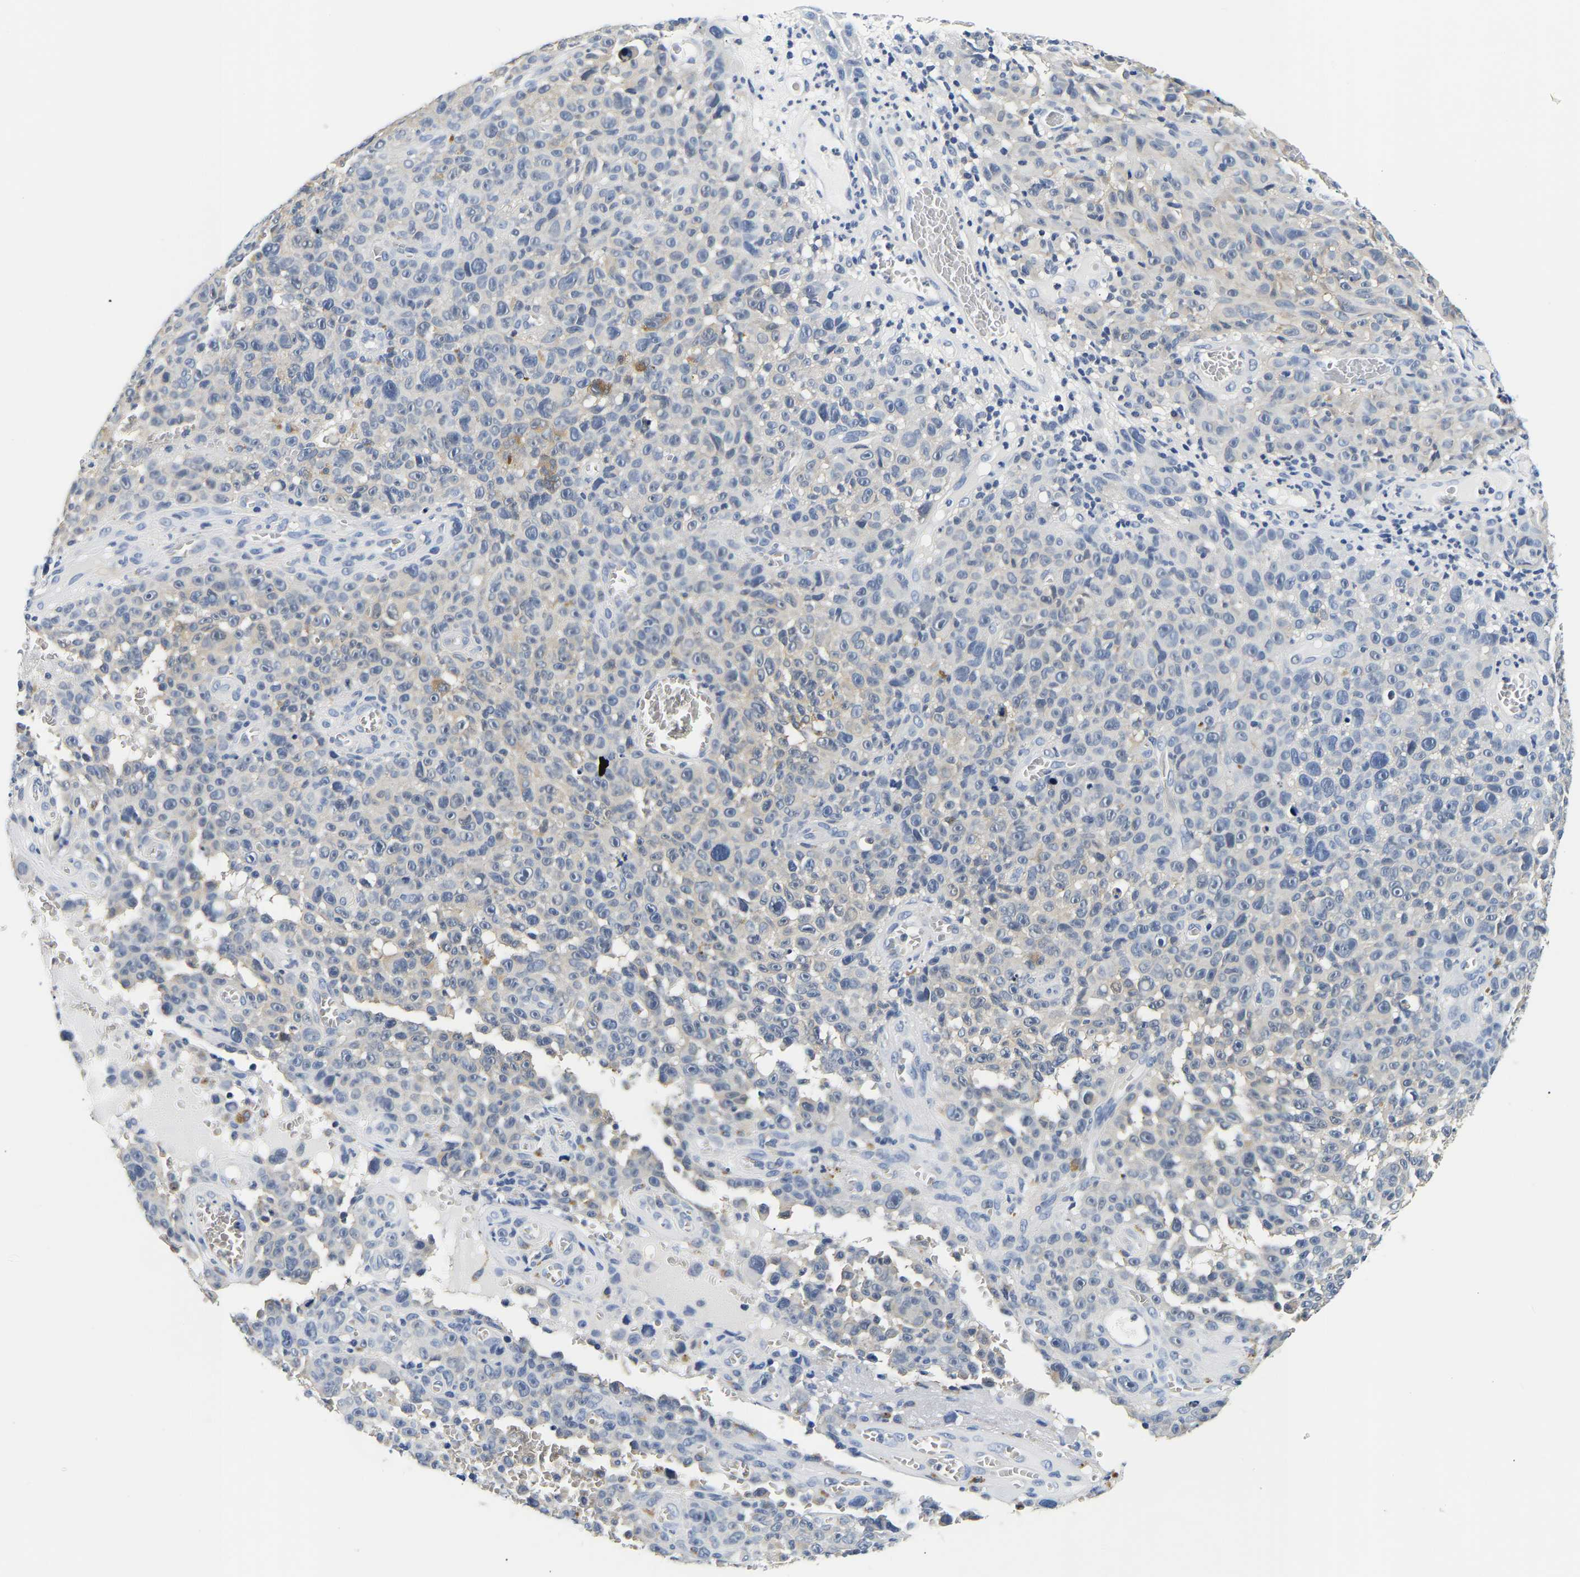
{"staining": {"intensity": "negative", "quantity": "none", "location": "none"}, "tissue": "melanoma", "cell_type": "Tumor cells", "image_type": "cancer", "snomed": [{"axis": "morphology", "description": "Malignant melanoma, NOS"}, {"axis": "topography", "description": "Skin"}], "caption": "The IHC histopathology image has no significant positivity in tumor cells of malignant melanoma tissue. (Stains: DAB immunohistochemistry (IHC) with hematoxylin counter stain, Microscopy: brightfield microscopy at high magnification).", "gene": "UCHL3", "patient": {"sex": "female", "age": 82}}